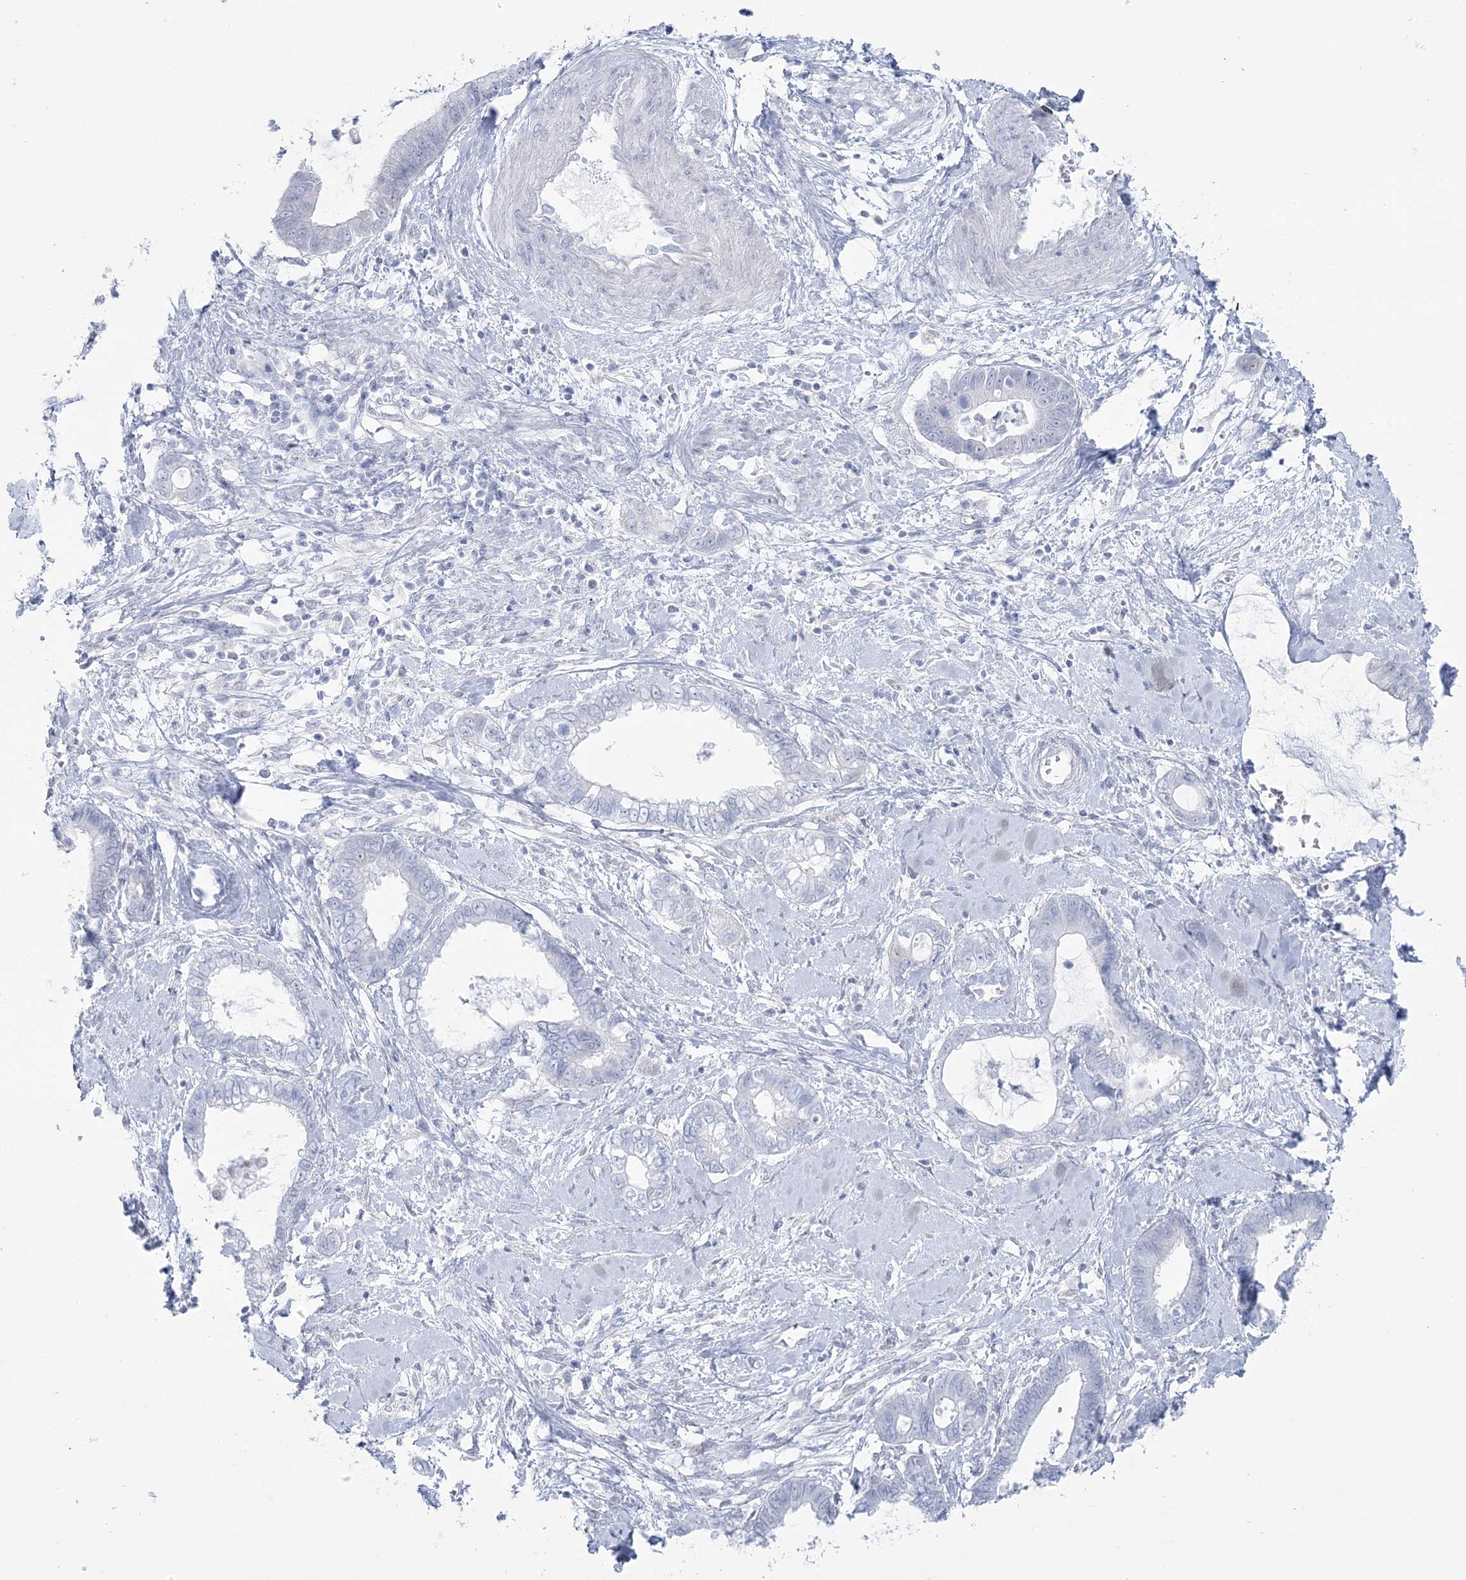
{"staining": {"intensity": "negative", "quantity": "none", "location": "none"}, "tissue": "cervical cancer", "cell_type": "Tumor cells", "image_type": "cancer", "snomed": [{"axis": "morphology", "description": "Adenocarcinoma, NOS"}, {"axis": "topography", "description": "Cervix"}], "caption": "Immunohistochemistry (IHC) photomicrograph of cervical cancer (adenocarcinoma) stained for a protein (brown), which shows no positivity in tumor cells.", "gene": "ZNF843", "patient": {"sex": "female", "age": 44}}